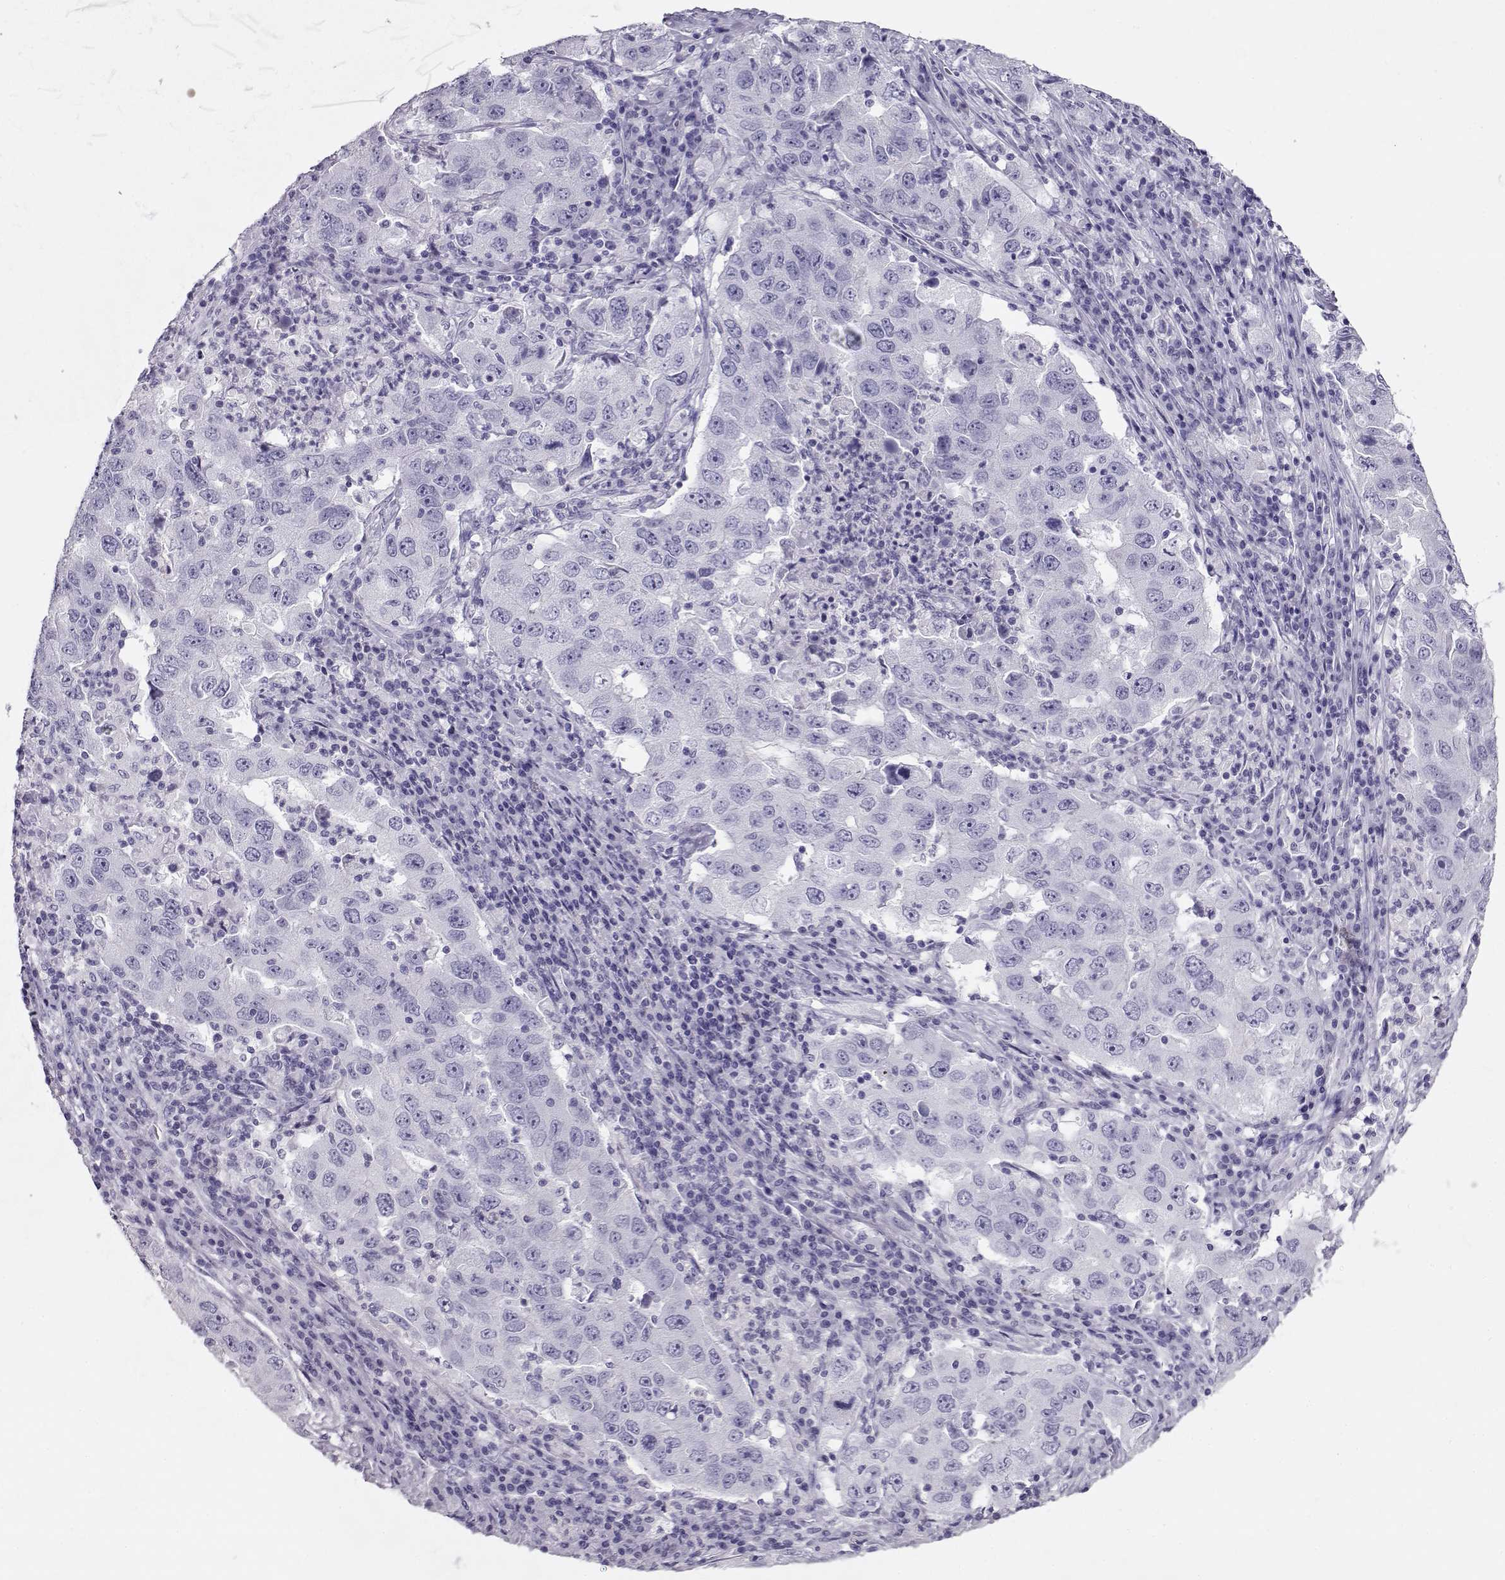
{"staining": {"intensity": "negative", "quantity": "none", "location": "none"}, "tissue": "lung cancer", "cell_type": "Tumor cells", "image_type": "cancer", "snomed": [{"axis": "morphology", "description": "Adenocarcinoma, NOS"}, {"axis": "topography", "description": "Lung"}], "caption": "Photomicrograph shows no significant protein positivity in tumor cells of lung cancer.", "gene": "ACTN2", "patient": {"sex": "male", "age": 73}}